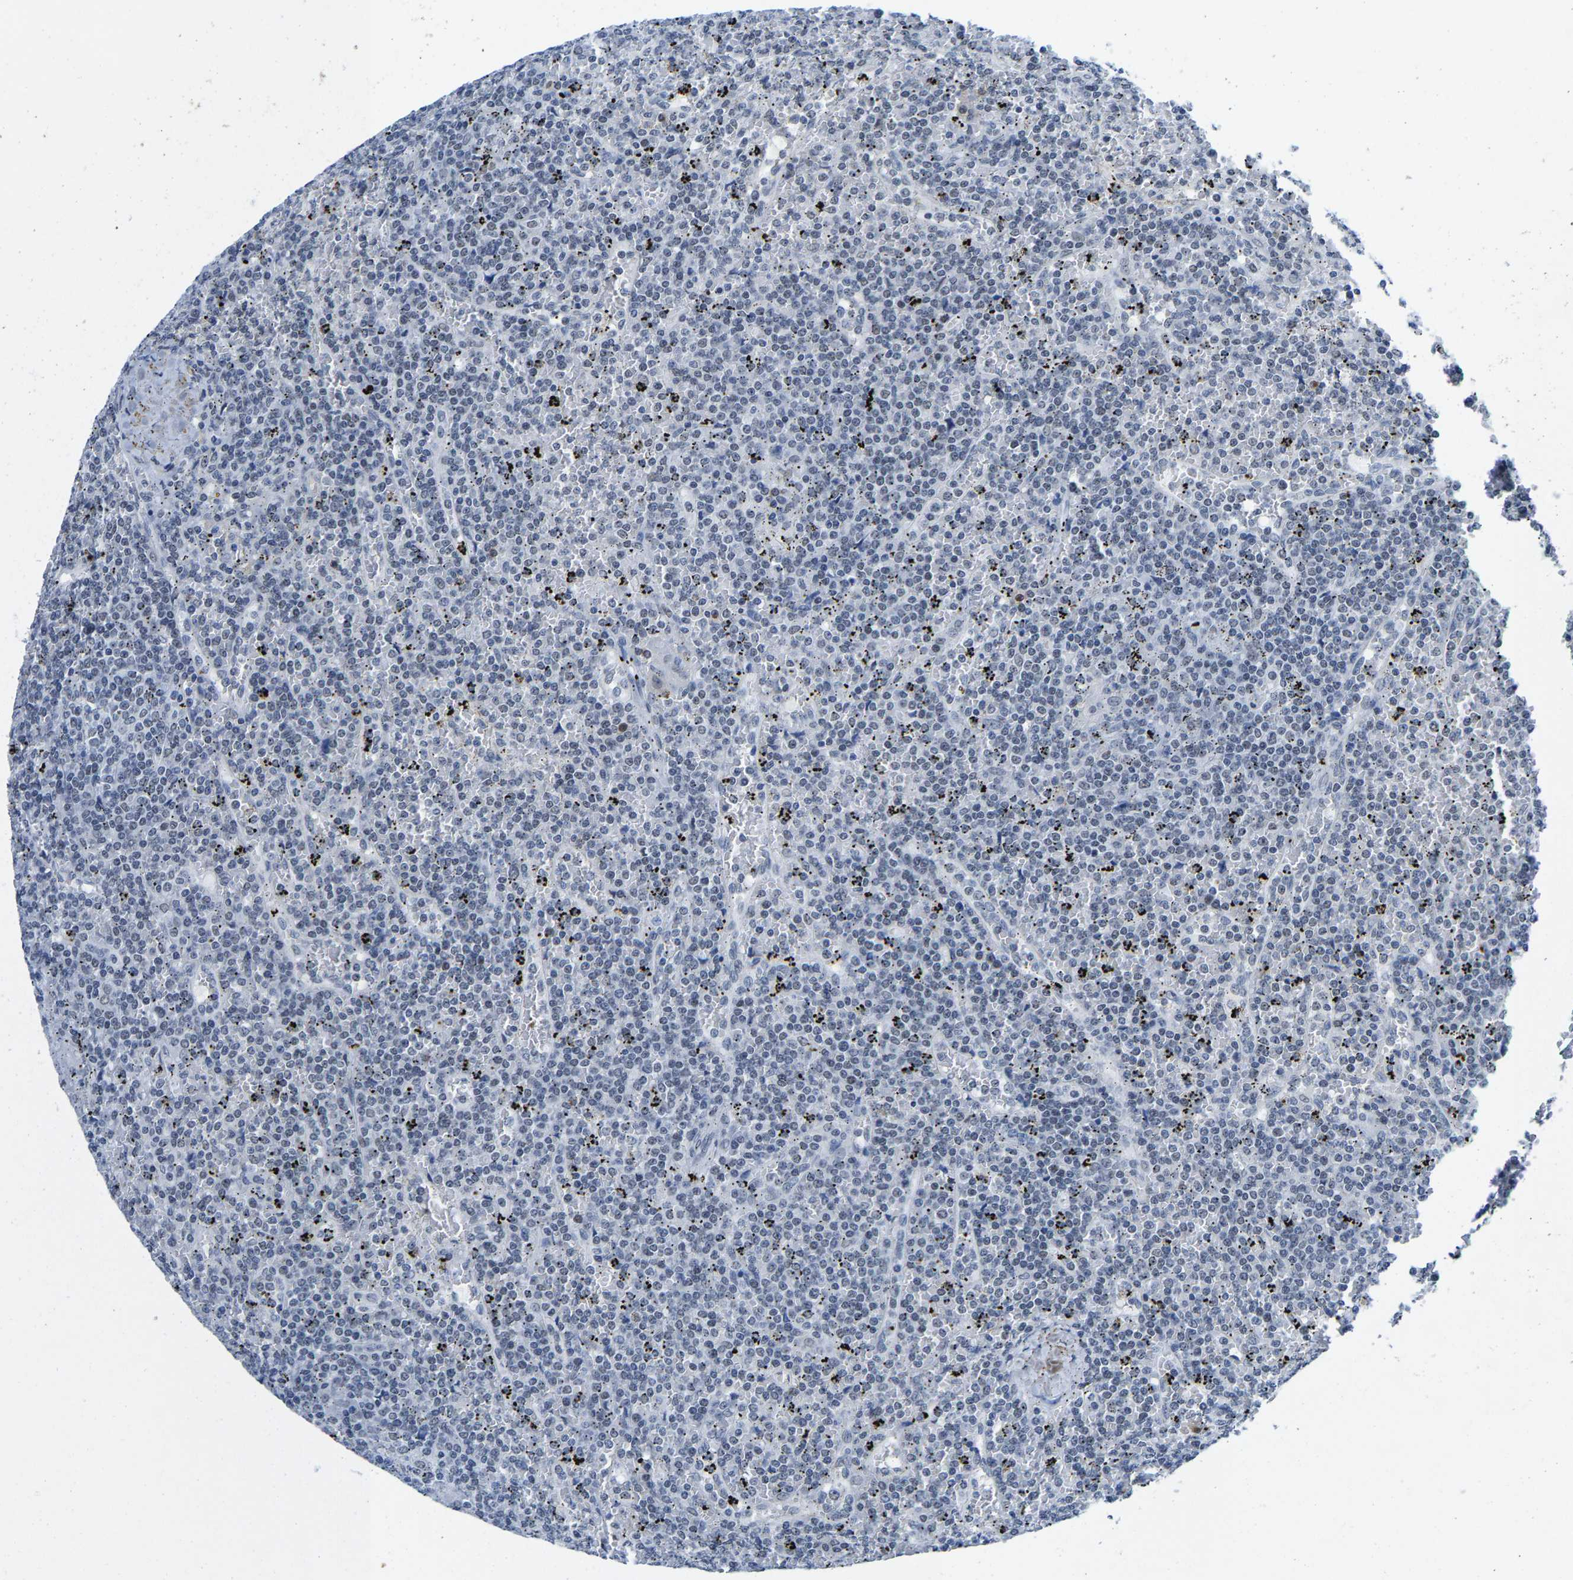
{"staining": {"intensity": "negative", "quantity": "none", "location": "none"}, "tissue": "lymphoma", "cell_type": "Tumor cells", "image_type": "cancer", "snomed": [{"axis": "morphology", "description": "Malignant lymphoma, non-Hodgkin's type, Low grade"}, {"axis": "topography", "description": "Spleen"}], "caption": "Immunohistochemistry photomicrograph of neoplastic tissue: lymphoma stained with DAB reveals no significant protein expression in tumor cells.", "gene": "SETD1B", "patient": {"sex": "female", "age": 19}}